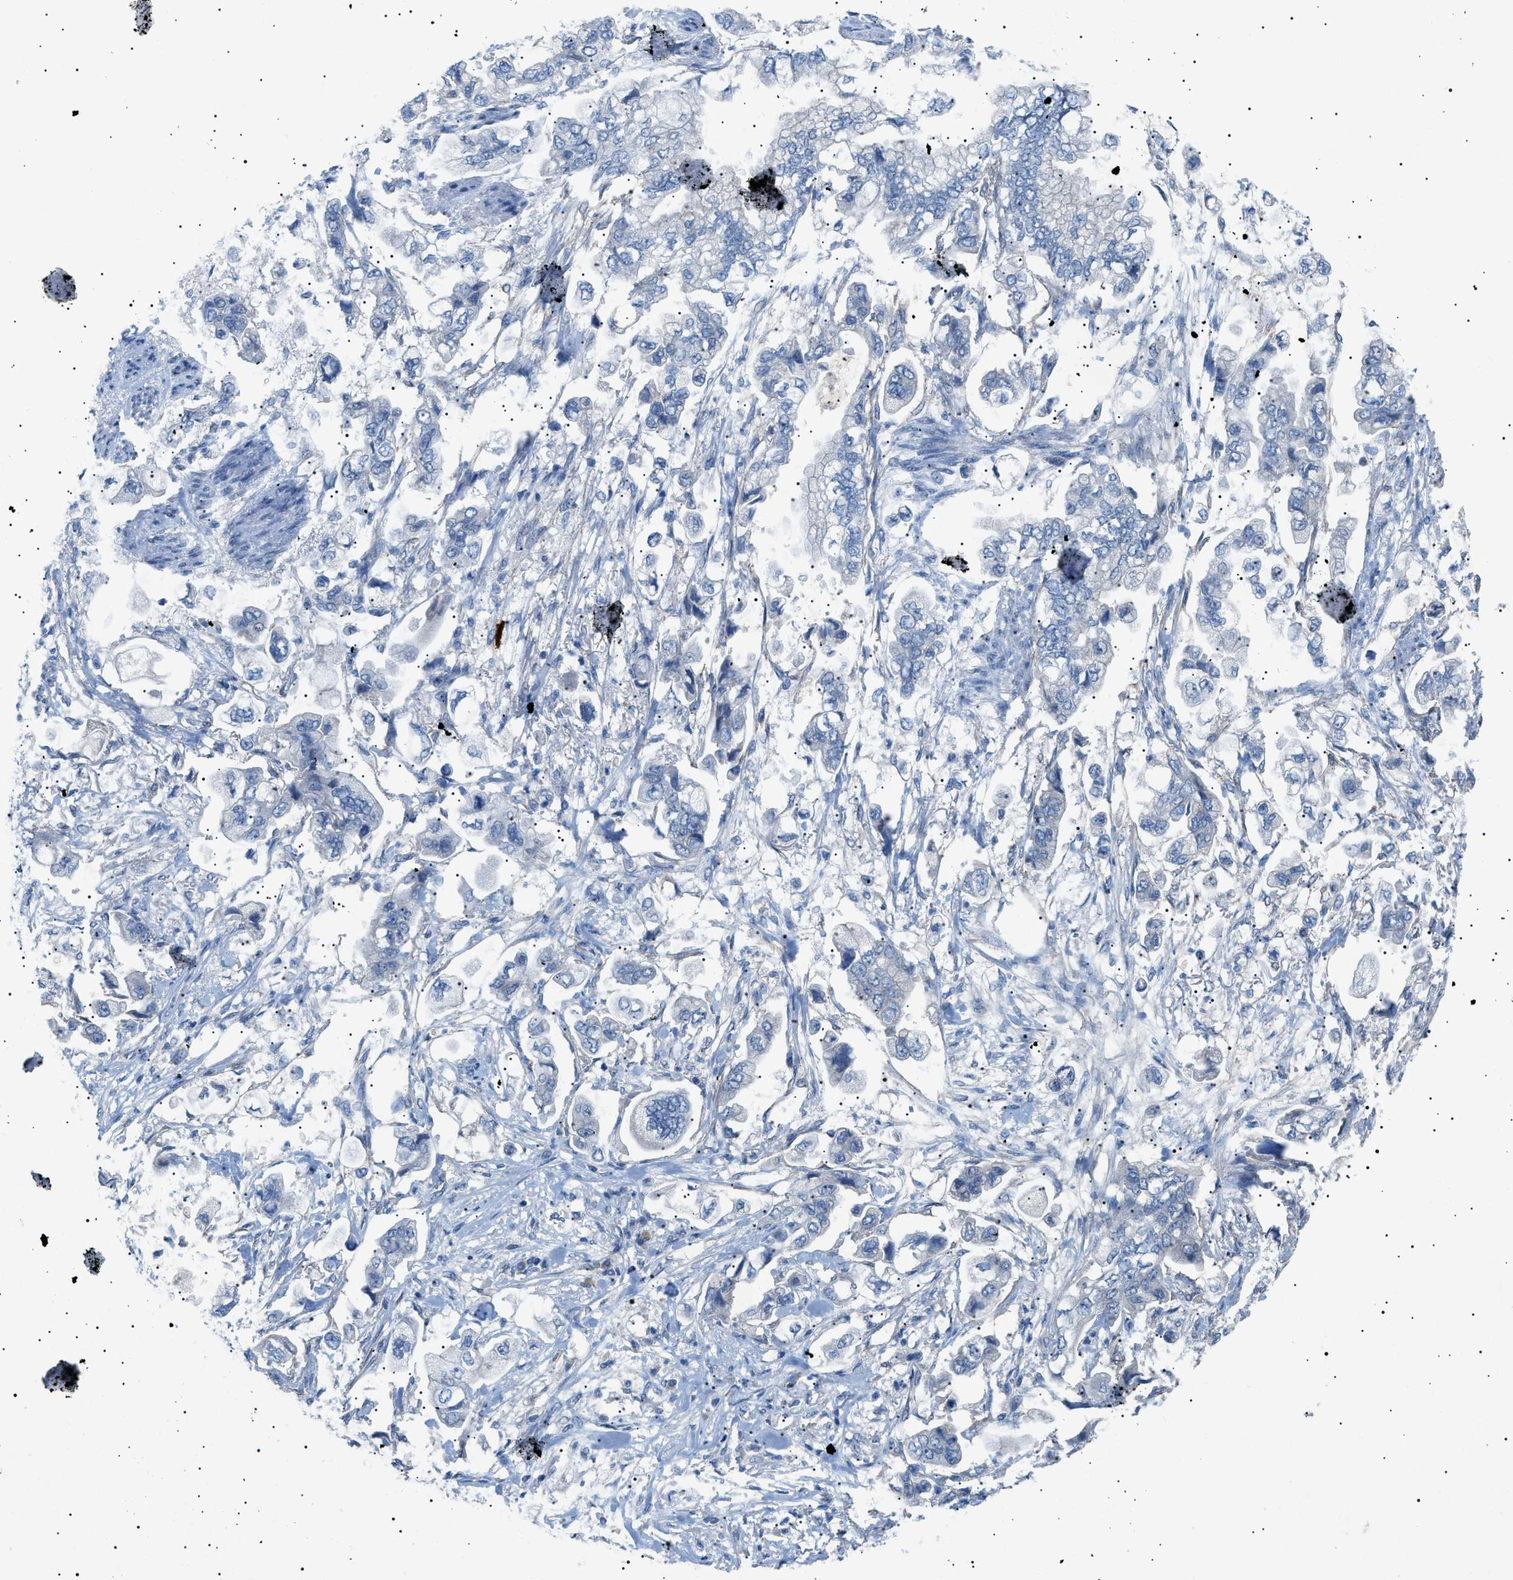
{"staining": {"intensity": "negative", "quantity": "none", "location": "none"}, "tissue": "stomach cancer", "cell_type": "Tumor cells", "image_type": "cancer", "snomed": [{"axis": "morphology", "description": "Adenocarcinoma, NOS"}, {"axis": "topography", "description": "Stomach"}], "caption": "IHC photomicrograph of neoplastic tissue: human stomach adenocarcinoma stained with DAB (3,3'-diaminobenzidine) shows no significant protein expression in tumor cells. (DAB immunohistochemistry (IHC), high magnification).", "gene": "ADAMTS1", "patient": {"sex": "male", "age": 62}}